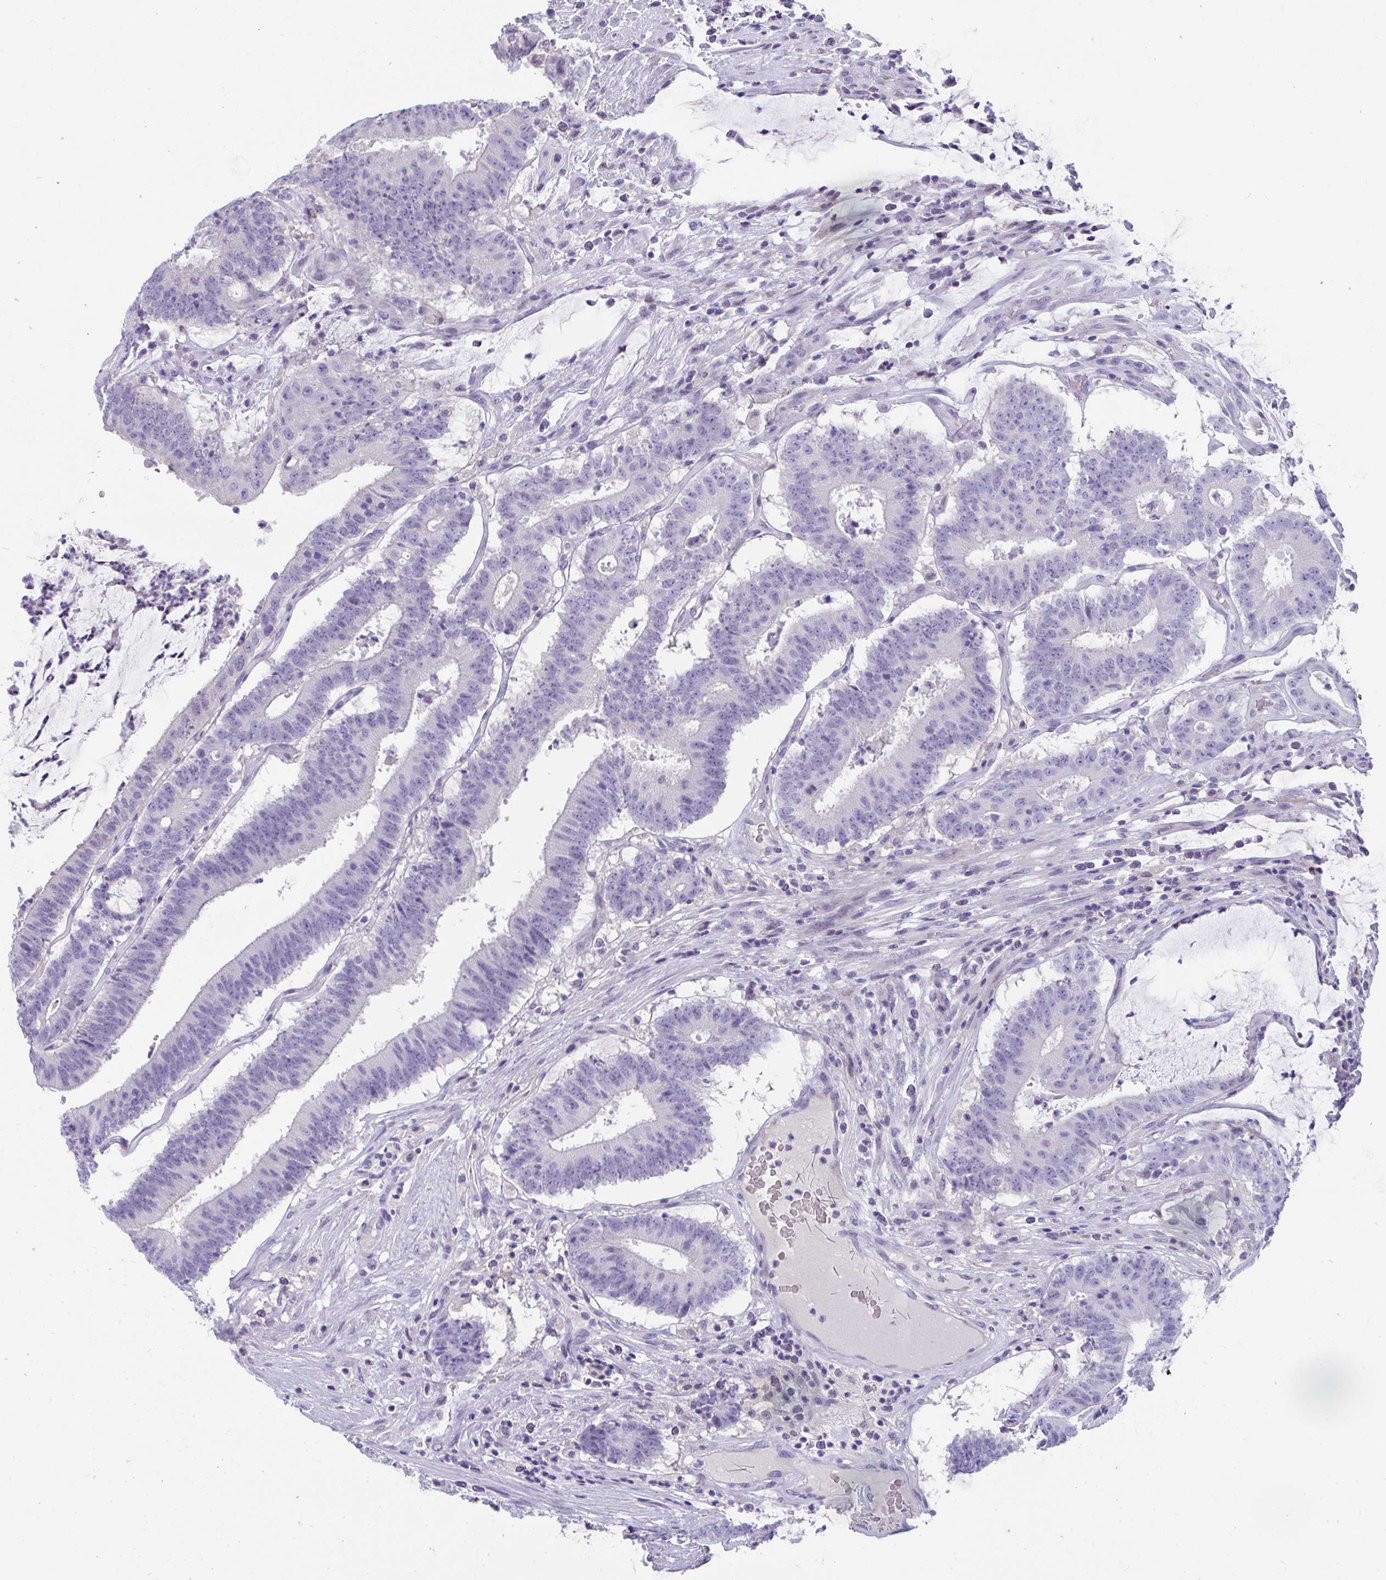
{"staining": {"intensity": "negative", "quantity": "none", "location": "none"}, "tissue": "colorectal cancer", "cell_type": "Tumor cells", "image_type": "cancer", "snomed": [{"axis": "morphology", "description": "Adenocarcinoma, NOS"}, {"axis": "topography", "description": "Colon"}], "caption": "Colorectal cancer was stained to show a protein in brown. There is no significant expression in tumor cells.", "gene": "TTC30B", "patient": {"sex": "female", "age": 43}}